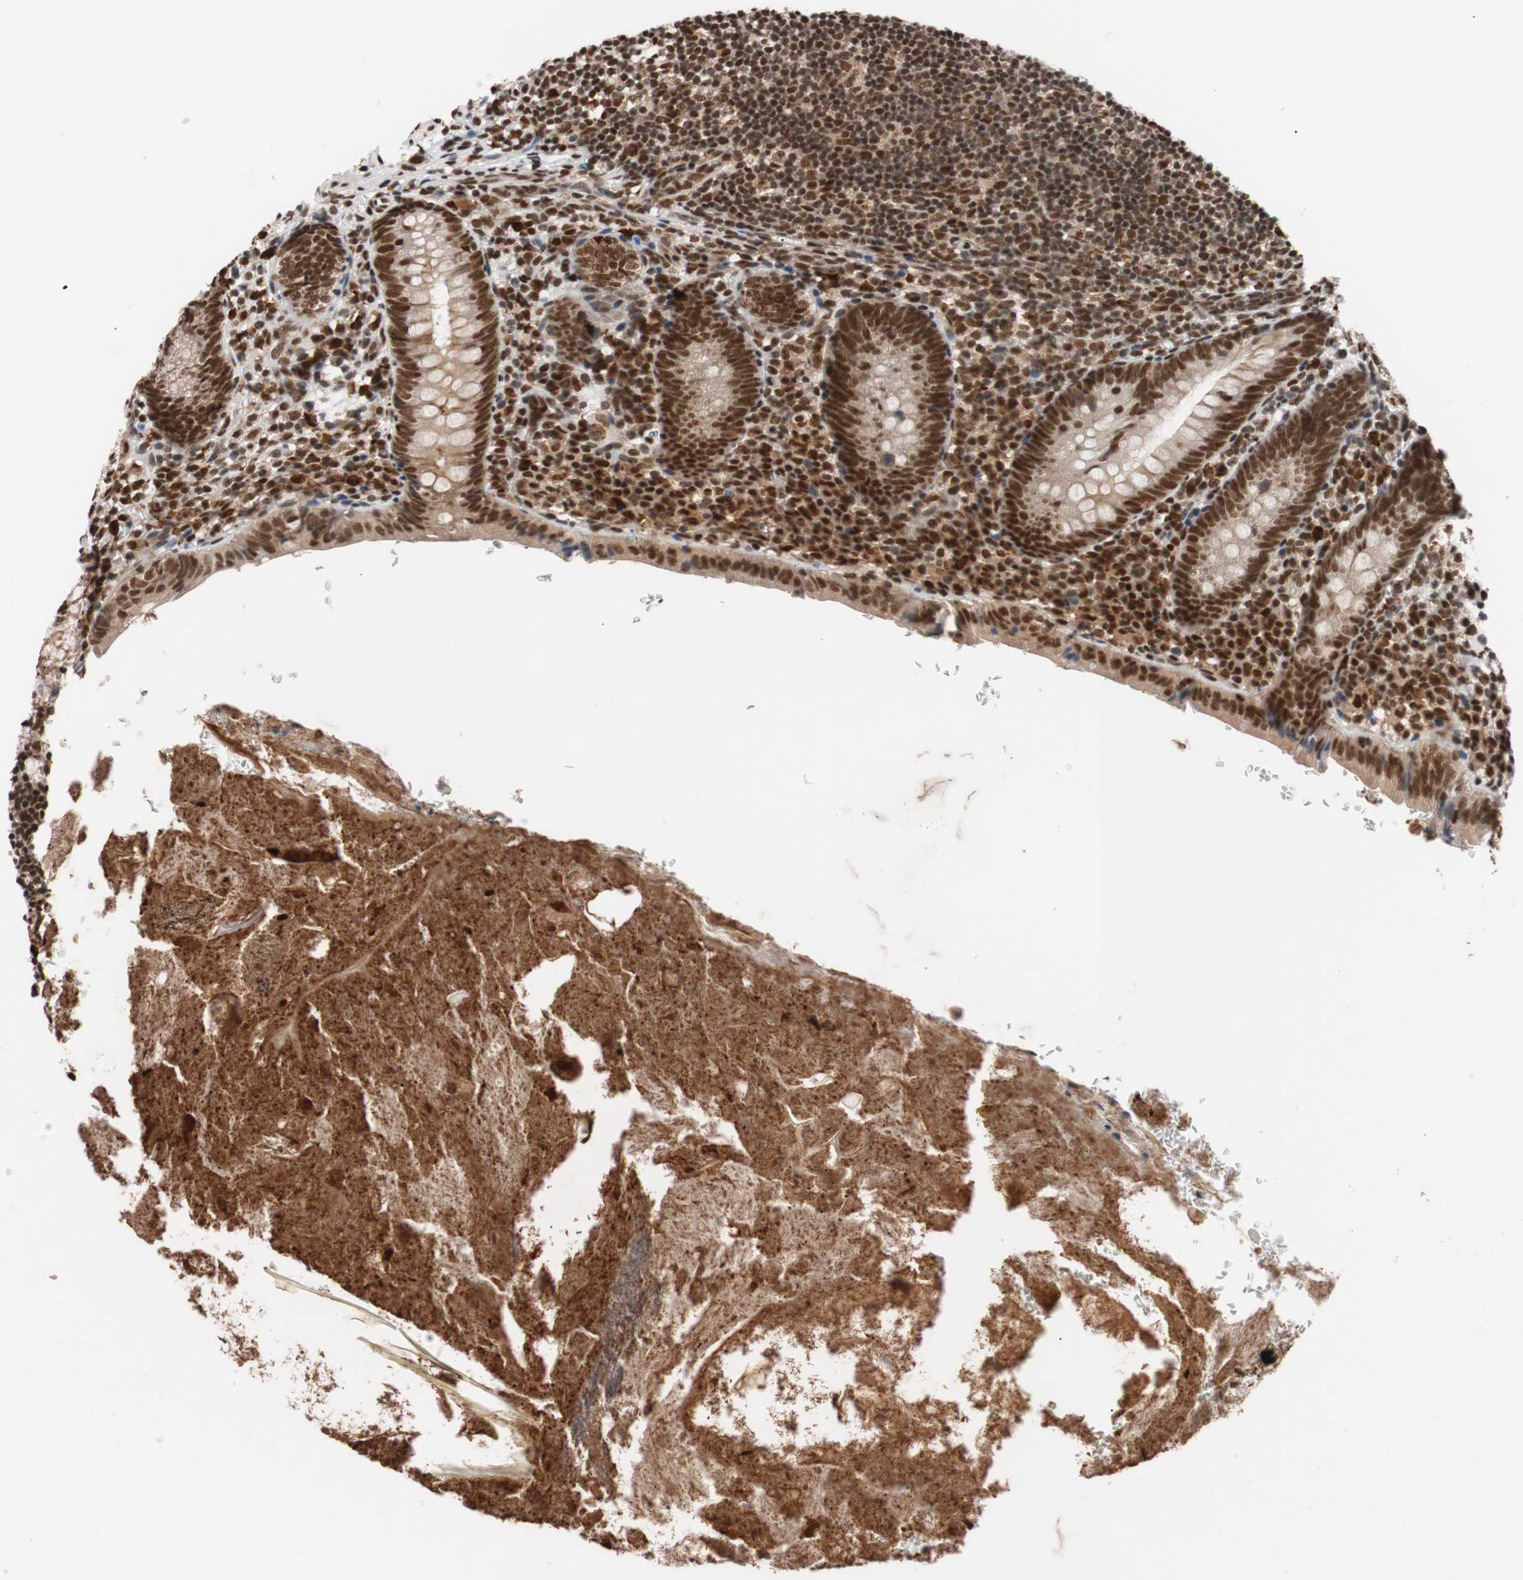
{"staining": {"intensity": "strong", "quantity": ">75%", "location": "nuclear"}, "tissue": "appendix", "cell_type": "Glandular cells", "image_type": "normal", "snomed": [{"axis": "morphology", "description": "Normal tissue, NOS"}, {"axis": "topography", "description": "Appendix"}], "caption": "A micrograph of human appendix stained for a protein reveals strong nuclear brown staining in glandular cells.", "gene": "CHAMP1", "patient": {"sex": "female", "age": 10}}